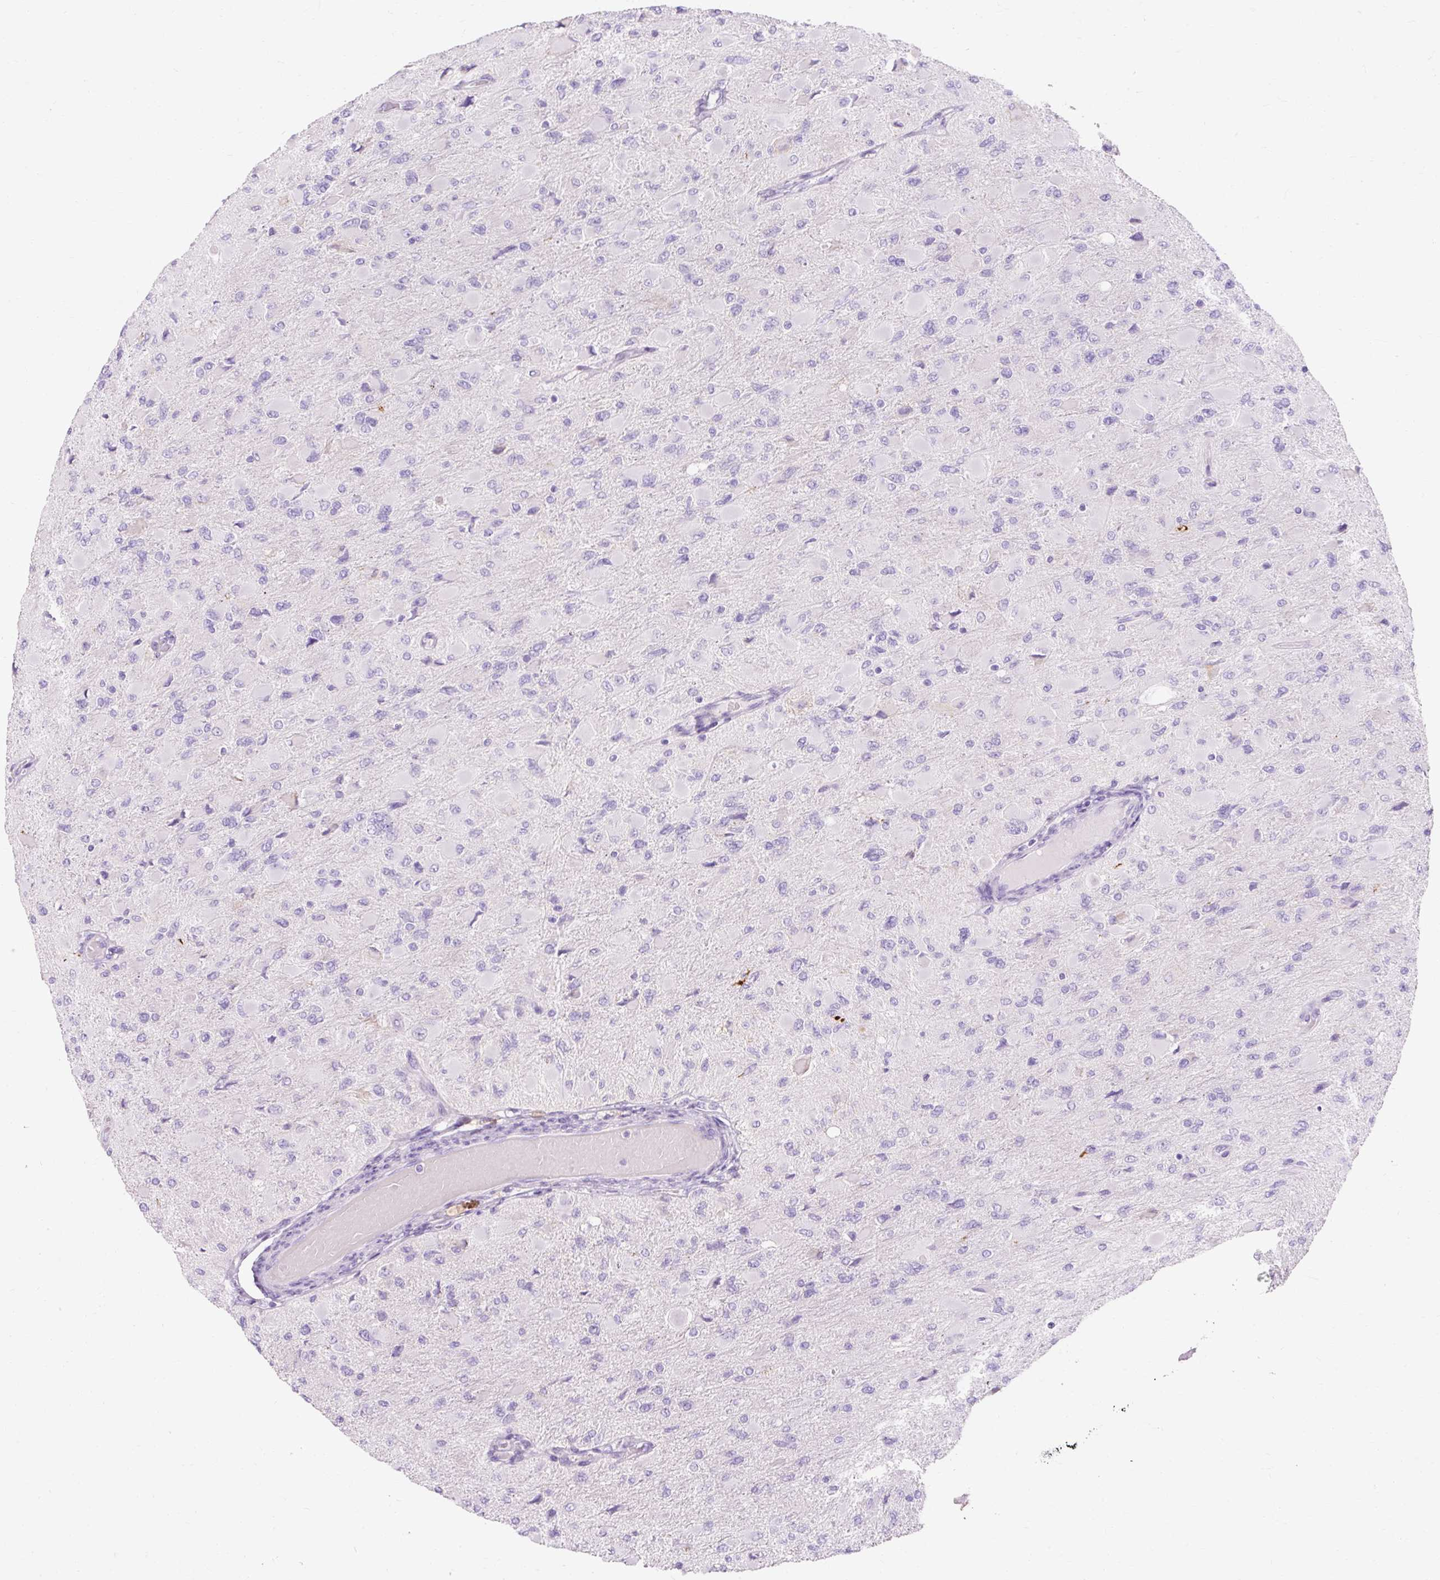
{"staining": {"intensity": "negative", "quantity": "none", "location": "none"}, "tissue": "glioma", "cell_type": "Tumor cells", "image_type": "cancer", "snomed": [{"axis": "morphology", "description": "Glioma, malignant, High grade"}, {"axis": "topography", "description": "Cerebral cortex"}], "caption": "Malignant high-grade glioma stained for a protein using IHC displays no expression tumor cells.", "gene": "CLDN25", "patient": {"sex": "female", "age": 36}}